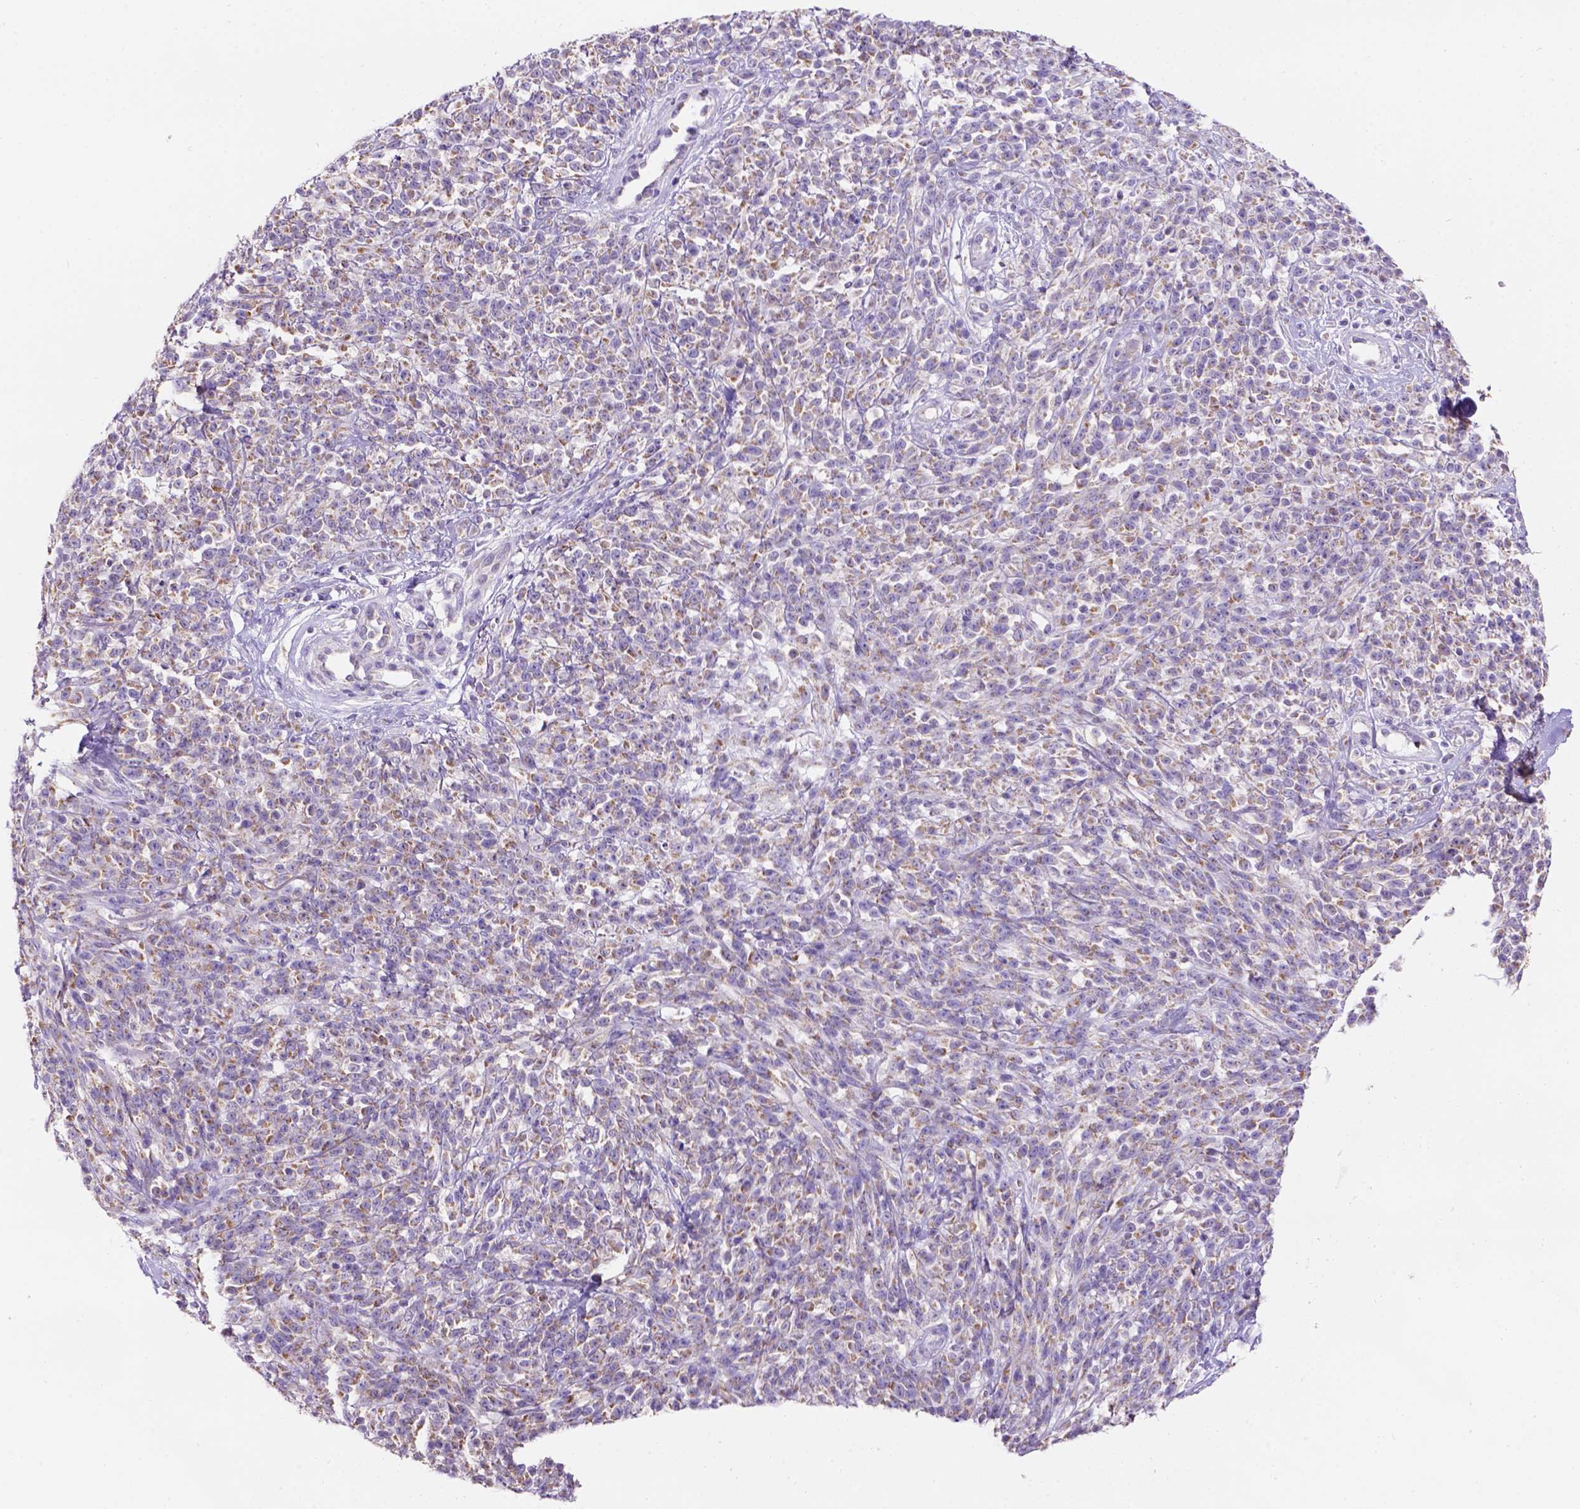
{"staining": {"intensity": "moderate", "quantity": ">75%", "location": "cytoplasmic/membranous"}, "tissue": "melanoma", "cell_type": "Tumor cells", "image_type": "cancer", "snomed": [{"axis": "morphology", "description": "Malignant melanoma, NOS"}, {"axis": "topography", "description": "Skin"}, {"axis": "topography", "description": "Skin of trunk"}], "caption": "Protein expression analysis of human malignant melanoma reveals moderate cytoplasmic/membranous expression in about >75% of tumor cells. (brown staining indicates protein expression, while blue staining denotes nuclei).", "gene": "L2HGDH", "patient": {"sex": "male", "age": 74}}